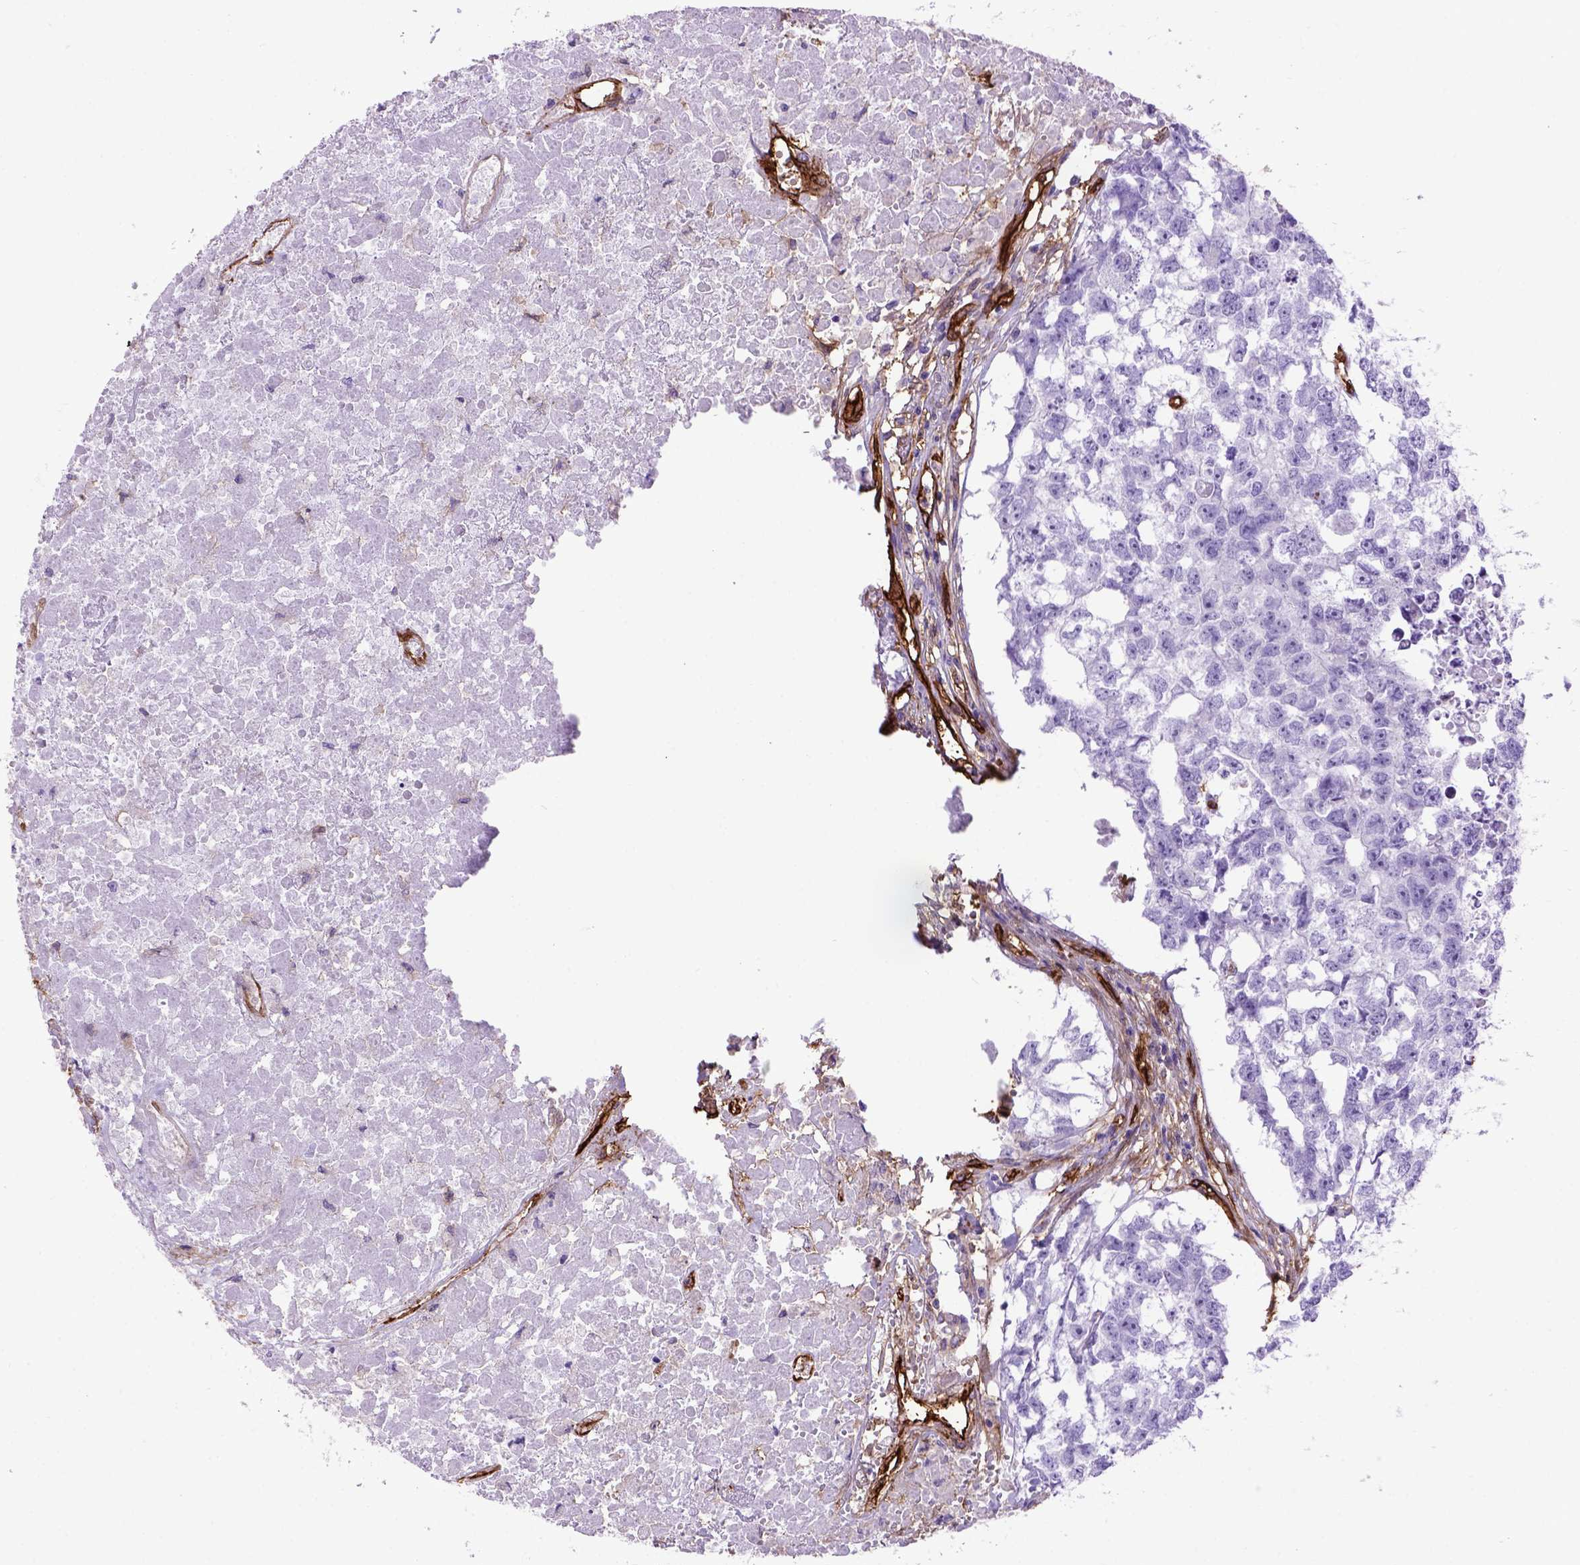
{"staining": {"intensity": "negative", "quantity": "none", "location": "none"}, "tissue": "testis cancer", "cell_type": "Tumor cells", "image_type": "cancer", "snomed": [{"axis": "morphology", "description": "Carcinoma, Embryonal, NOS"}, {"axis": "morphology", "description": "Teratoma, malignant, NOS"}, {"axis": "topography", "description": "Testis"}], "caption": "The photomicrograph displays no staining of tumor cells in testis cancer (malignant teratoma).", "gene": "ENG", "patient": {"sex": "male", "age": 44}}